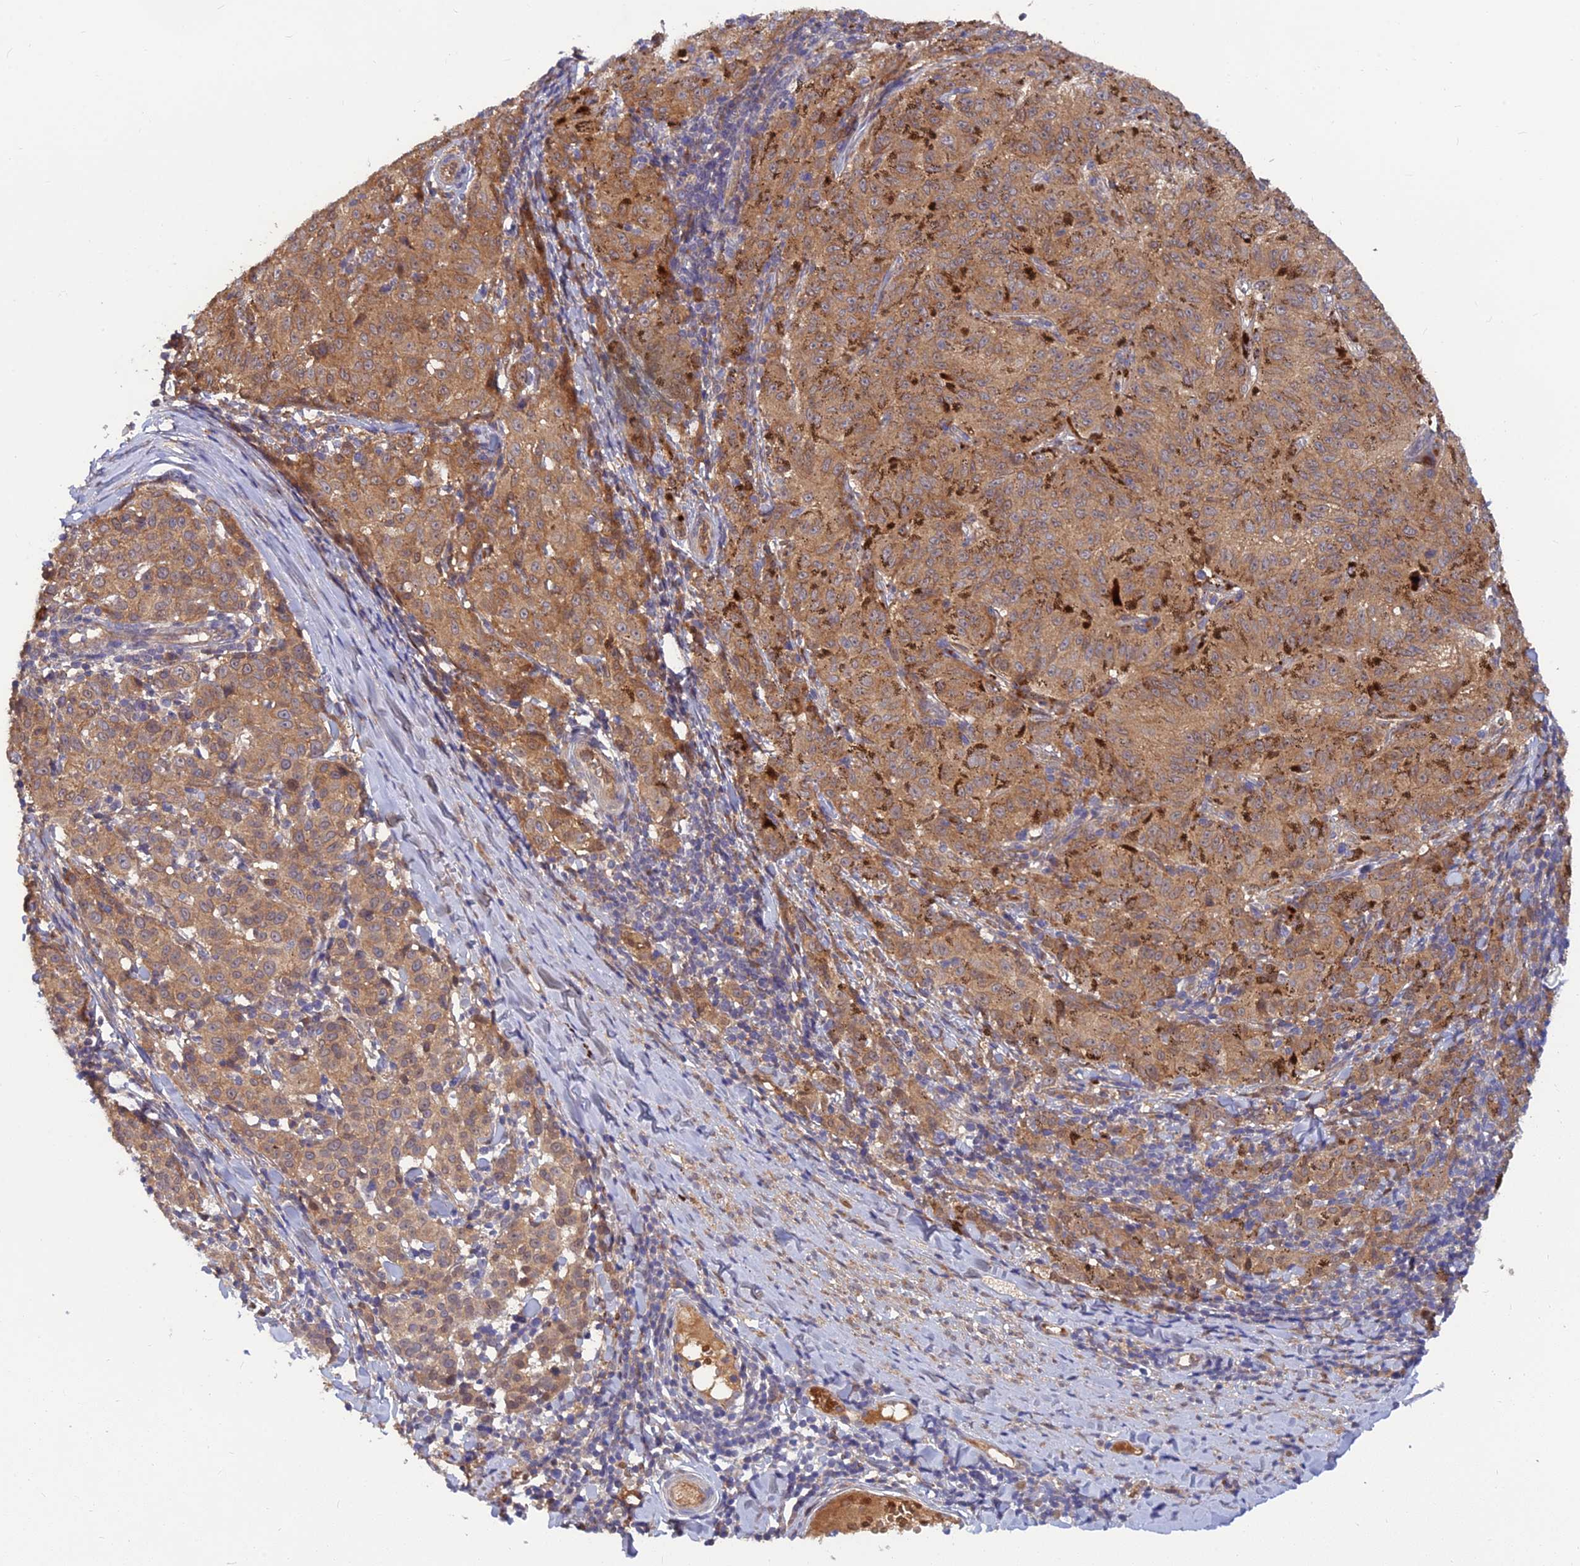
{"staining": {"intensity": "moderate", "quantity": ">75%", "location": "cytoplasmic/membranous"}, "tissue": "melanoma", "cell_type": "Tumor cells", "image_type": "cancer", "snomed": [{"axis": "morphology", "description": "Malignant melanoma, NOS"}, {"axis": "topography", "description": "Skin"}], "caption": "About >75% of tumor cells in melanoma display moderate cytoplasmic/membranous protein positivity as visualized by brown immunohistochemical staining.", "gene": "FAM151B", "patient": {"sex": "female", "age": 72}}